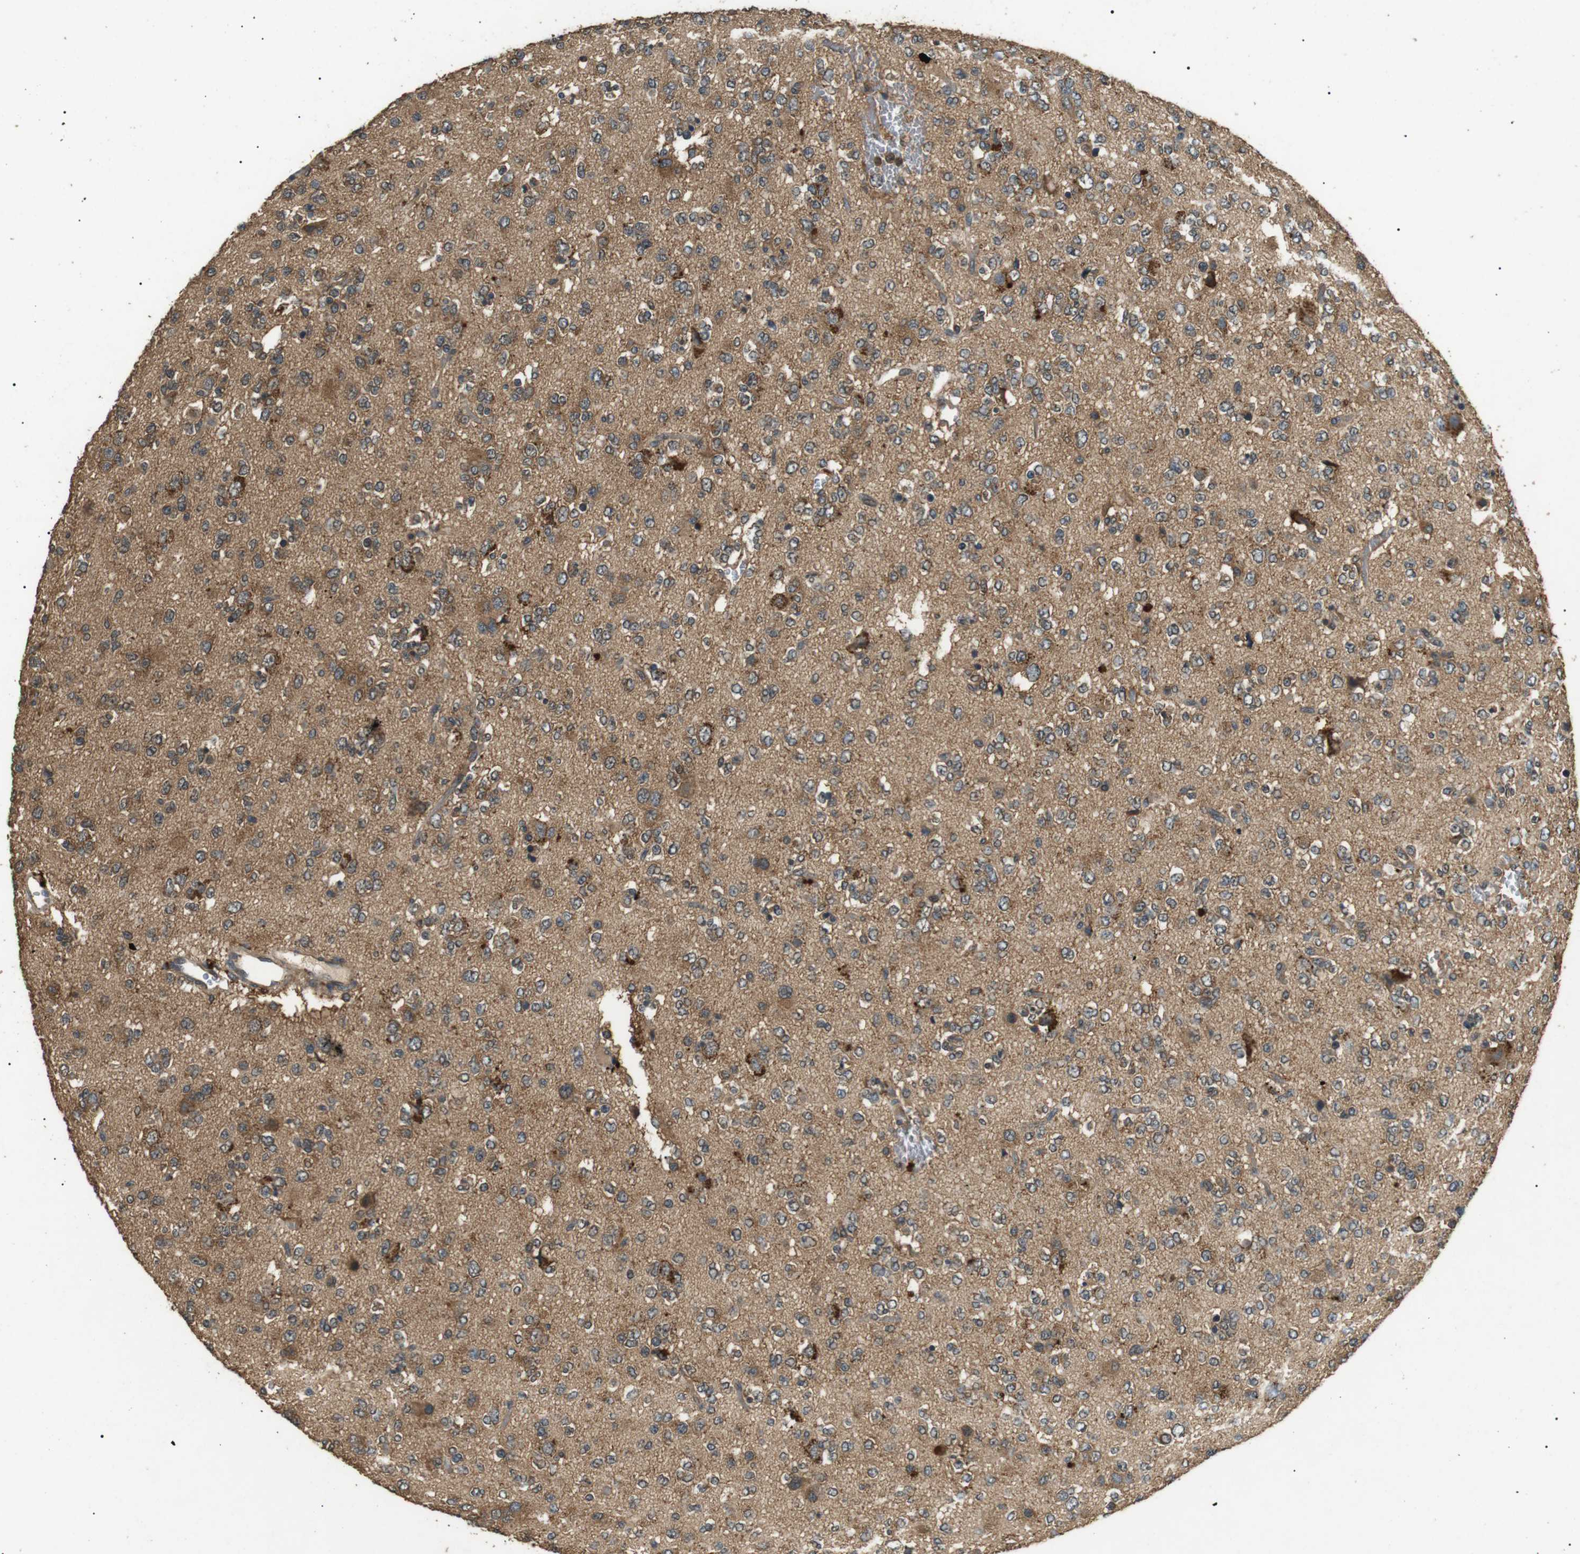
{"staining": {"intensity": "moderate", "quantity": ">75%", "location": "cytoplasmic/membranous"}, "tissue": "glioma", "cell_type": "Tumor cells", "image_type": "cancer", "snomed": [{"axis": "morphology", "description": "Glioma, malignant, Low grade"}, {"axis": "topography", "description": "Brain"}], "caption": "Protein staining exhibits moderate cytoplasmic/membranous positivity in about >75% of tumor cells in glioma.", "gene": "TBC1D15", "patient": {"sex": "male", "age": 38}}